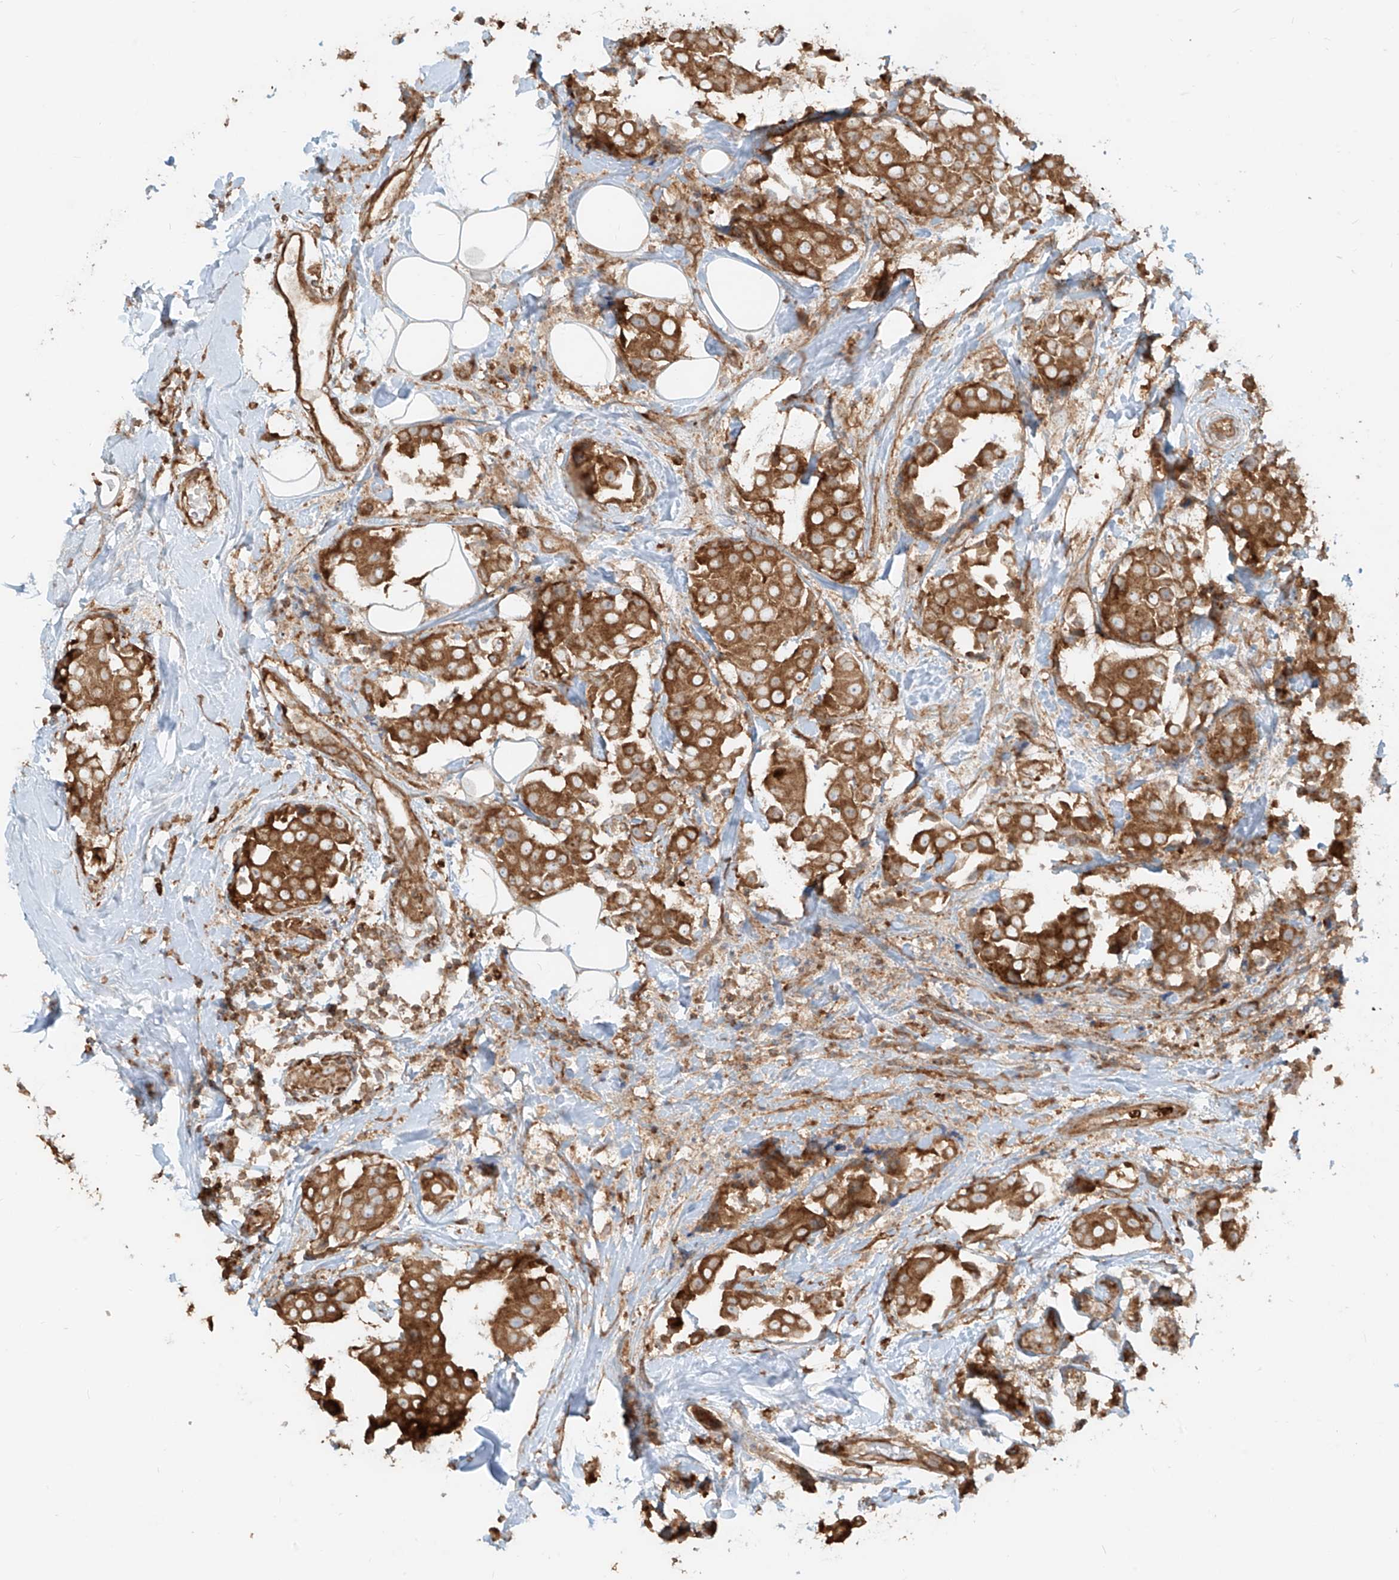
{"staining": {"intensity": "strong", "quantity": ">75%", "location": "cytoplasmic/membranous"}, "tissue": "breast cancer", "cell_type": "Tumor cells", "image_type": "cancer", "snomed": [{"axis": "morphology", "description": "Normal tissue, NOS"}, {"axis": "morphology", "description": "Duct carcinoma"}, {"axis": "topography", "description": "Breast"}], "caption": "Immunohistochemical staining of breast cancer exhibits high levels of strong cytoplasmic/membranous protein positivity in about >75% of tumor cells.", "gene": "CCDC115", "patient": {"sex": "female", "age": 39}}